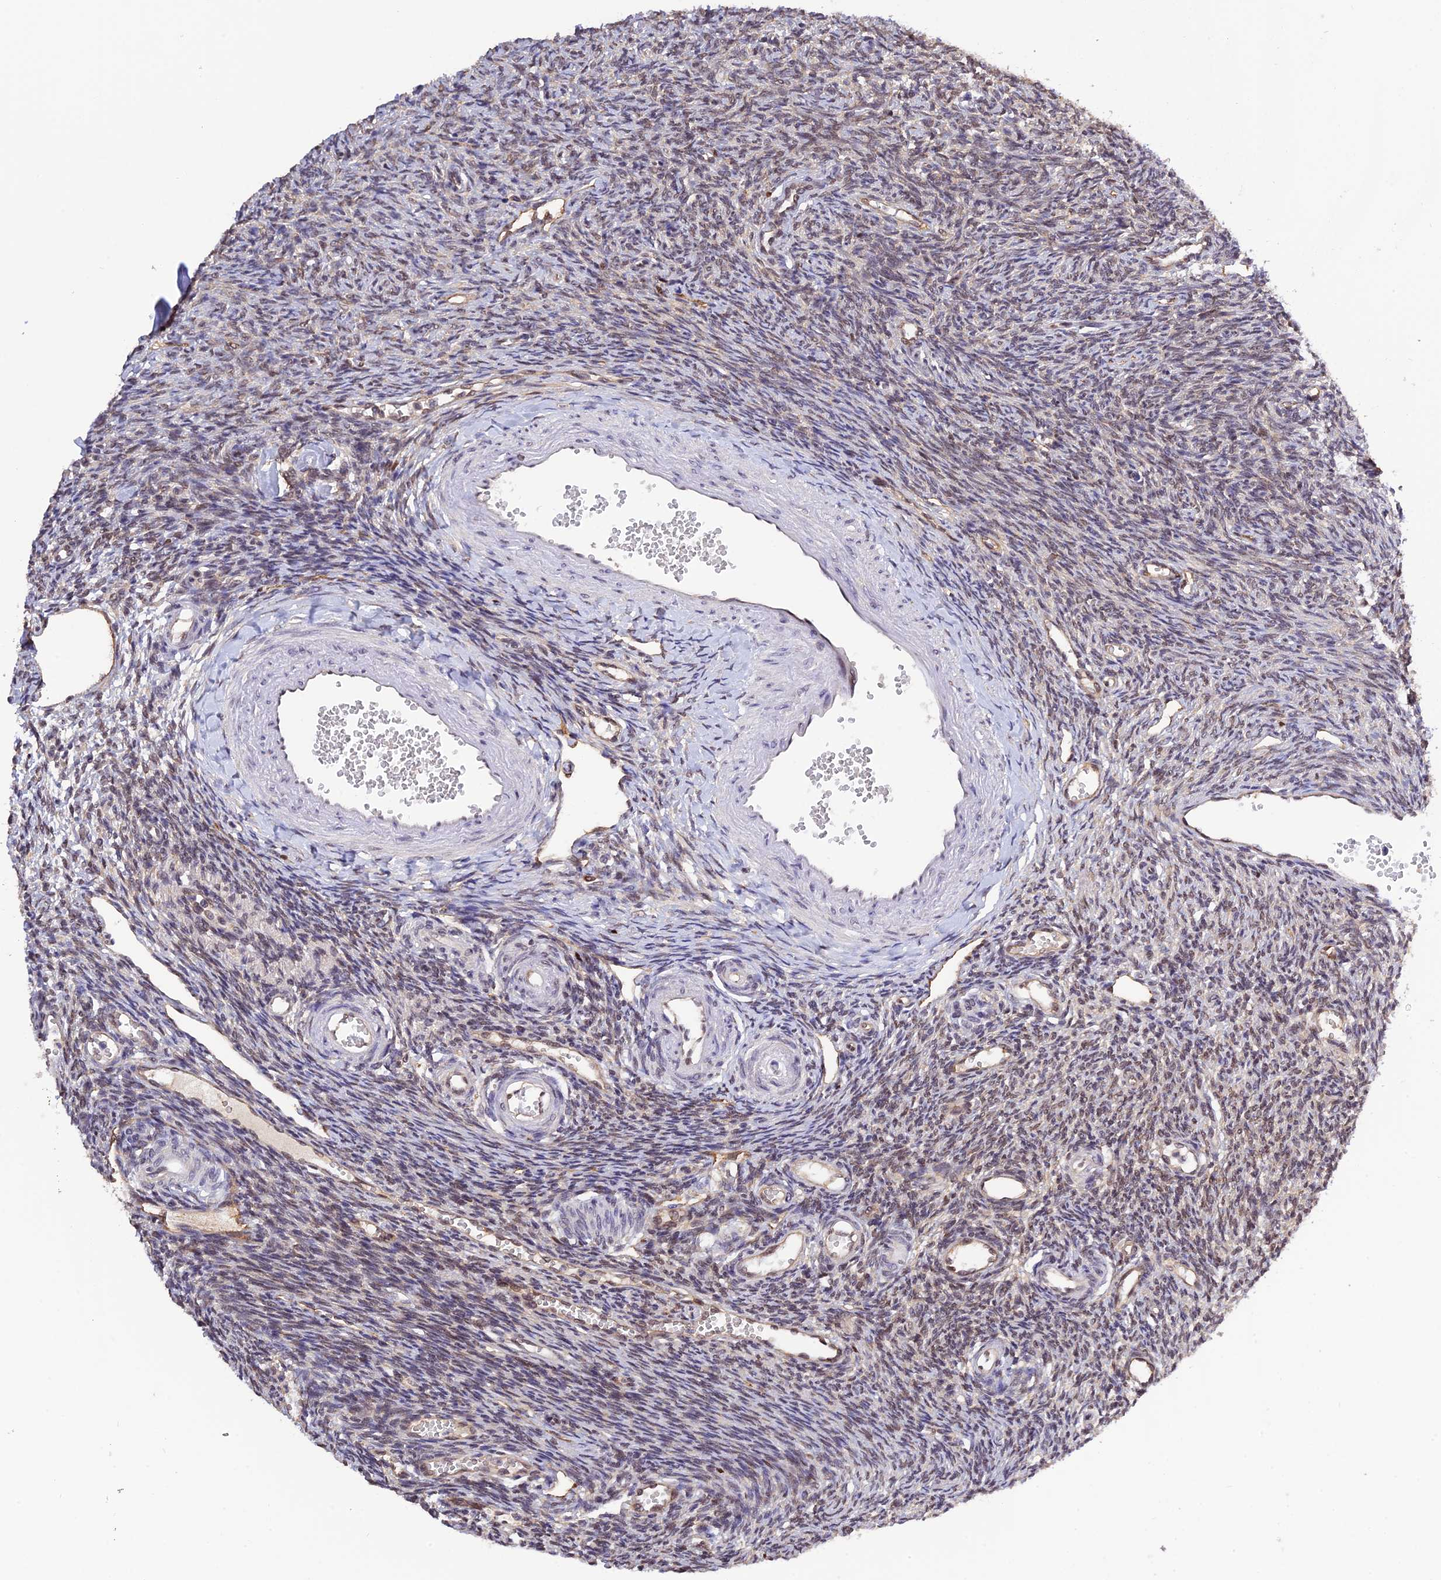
{"staining": {"intensity": "moderate", "quantity": ">75%", "location": "cytoplasmic/membranous"}, "tissue": "ovary", "cell_type": "Follicle cells", "image_type": "normal", "snomed": [{"axis": "morphology", "description": "Normal tissue, NOS"}, {"axis": "morphology", "description": "Cyst, NOS"}, {"axis": "topography", "description": "Ovary"}], "caption": "Ovary was stained to show a protein in brown. There is medium levels of moderate cytoplasmic/membranous positivity in approximately >75% of follicle cells. The staining was performed using DAB (3,3'-diaminobenzidine), with brown indicating positive protein expression. Nuclei are stained blue with hematoxylin.", "gene": "MNS1", "patient": {"sex": "female", "age": 33}}